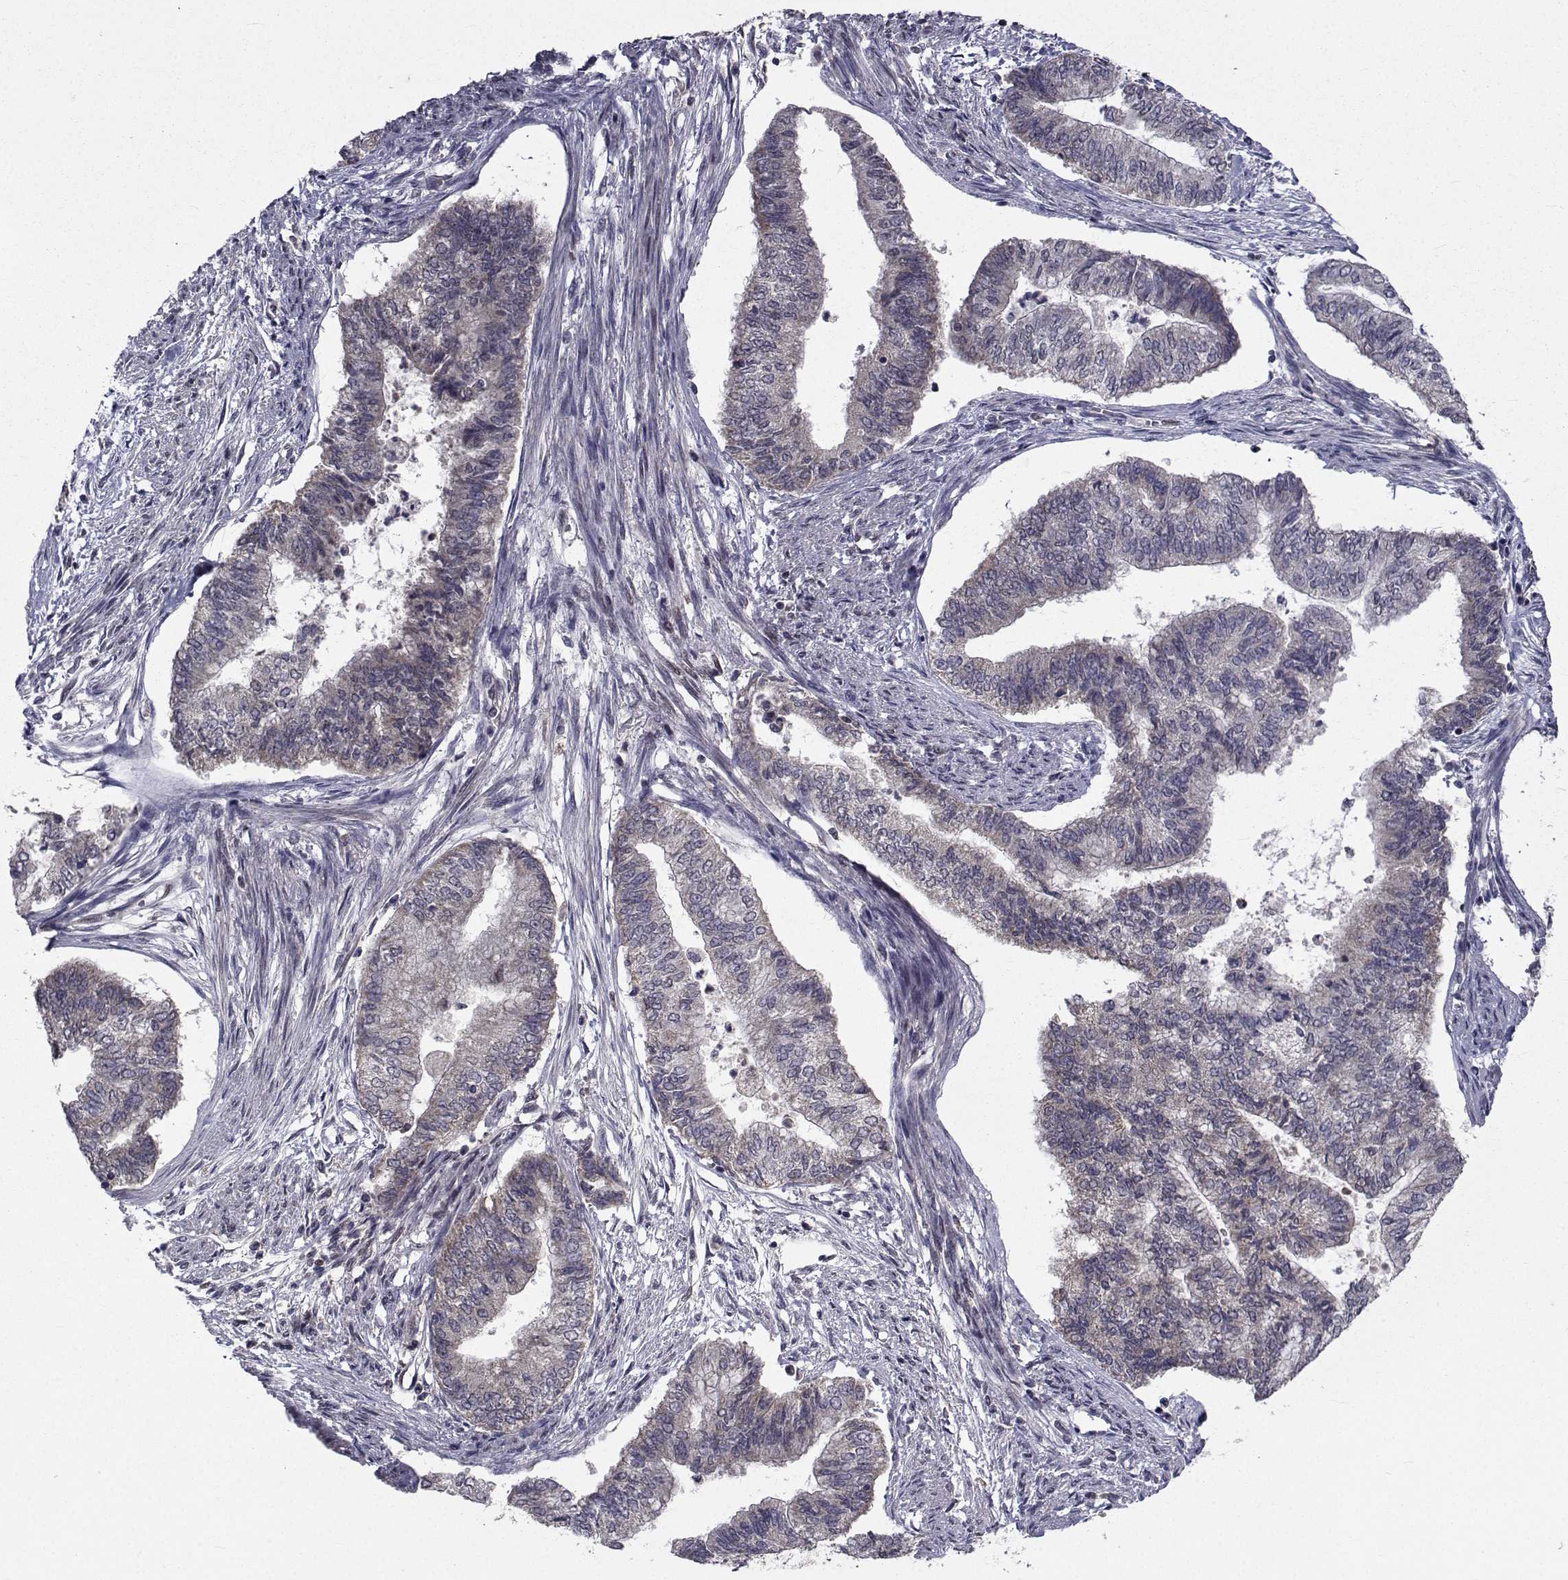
{"staining": {"intensity": "weak", "quantity": "<25%", "location": "cytoplasmic/membranous"}, "tissue": "endometrial cancer", "cell_type": "Tumor cells", "image_type": "cancer", "snomed": [{"axis": "morphology", "description": "Adenocarcinoma, NOS"}, {"axis": "topography", "description": "Endometrium"}], "caption": "Immunohistochemistry (IHC) of adenocarcinoma (endometrial) displays no positivity in tumor cells.", "gene": "CYP2S1", "patient": {"sex": "female", "age": 65}}